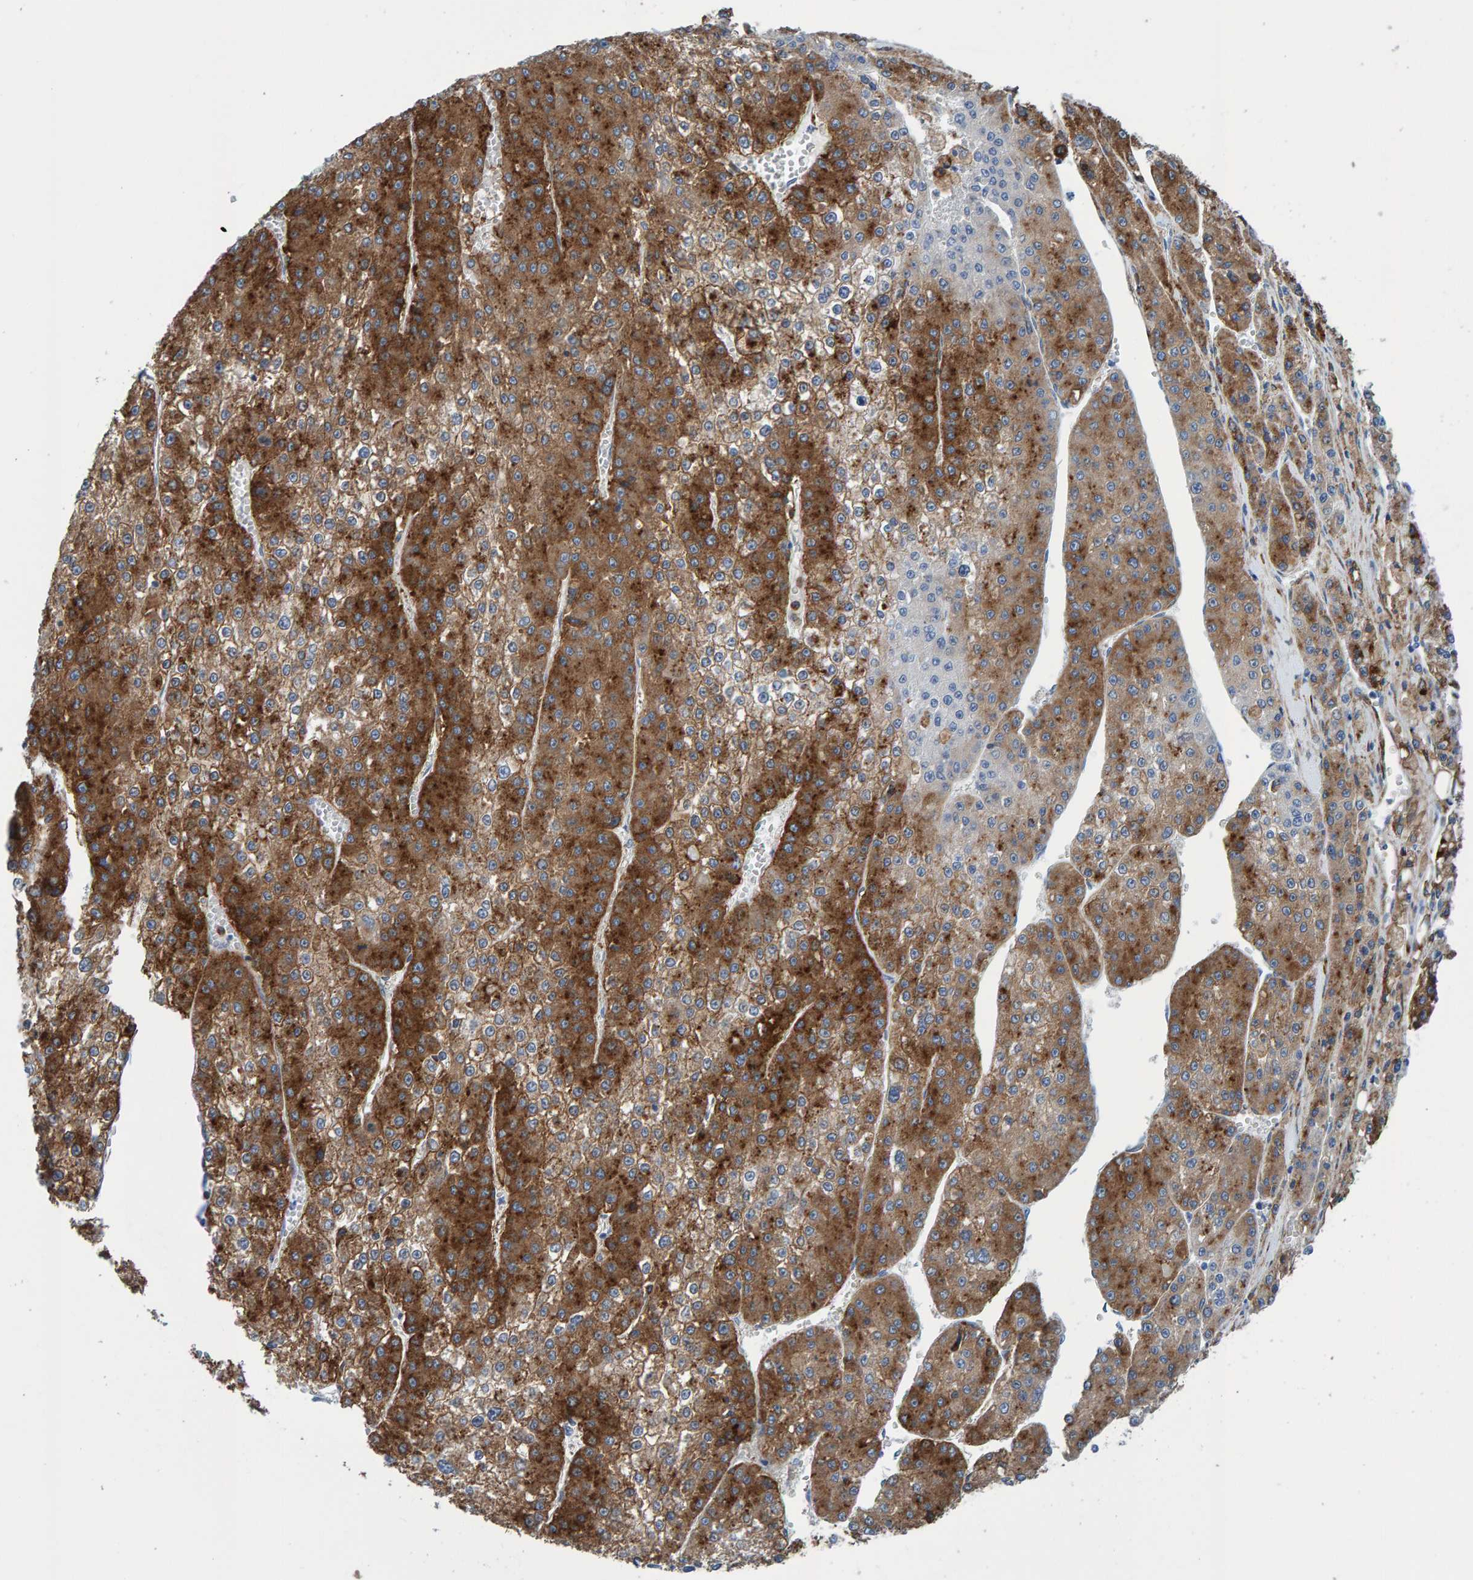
{"staining": {"intensity": "moderate", "quantity": ">75%", "location": "cytoplasmic/membranous"}, "tissue": "liver cancer", "cell_type": "Tumor cells", "image_type": "cancer", "snomed": [{"axis": "morphology", "description": "Carcinoma, Hepatocellular, NOS"}, {"axis": "topography", "description": "Liver"}], "caption": "Protein expression analysis of liver hepatocellular carcinoma shows moderate cytoplasmic/membranous positivity in about >75% of tumor cells.", "gene": "LRP1", "patient": {"sex": "female", "age": 73}}